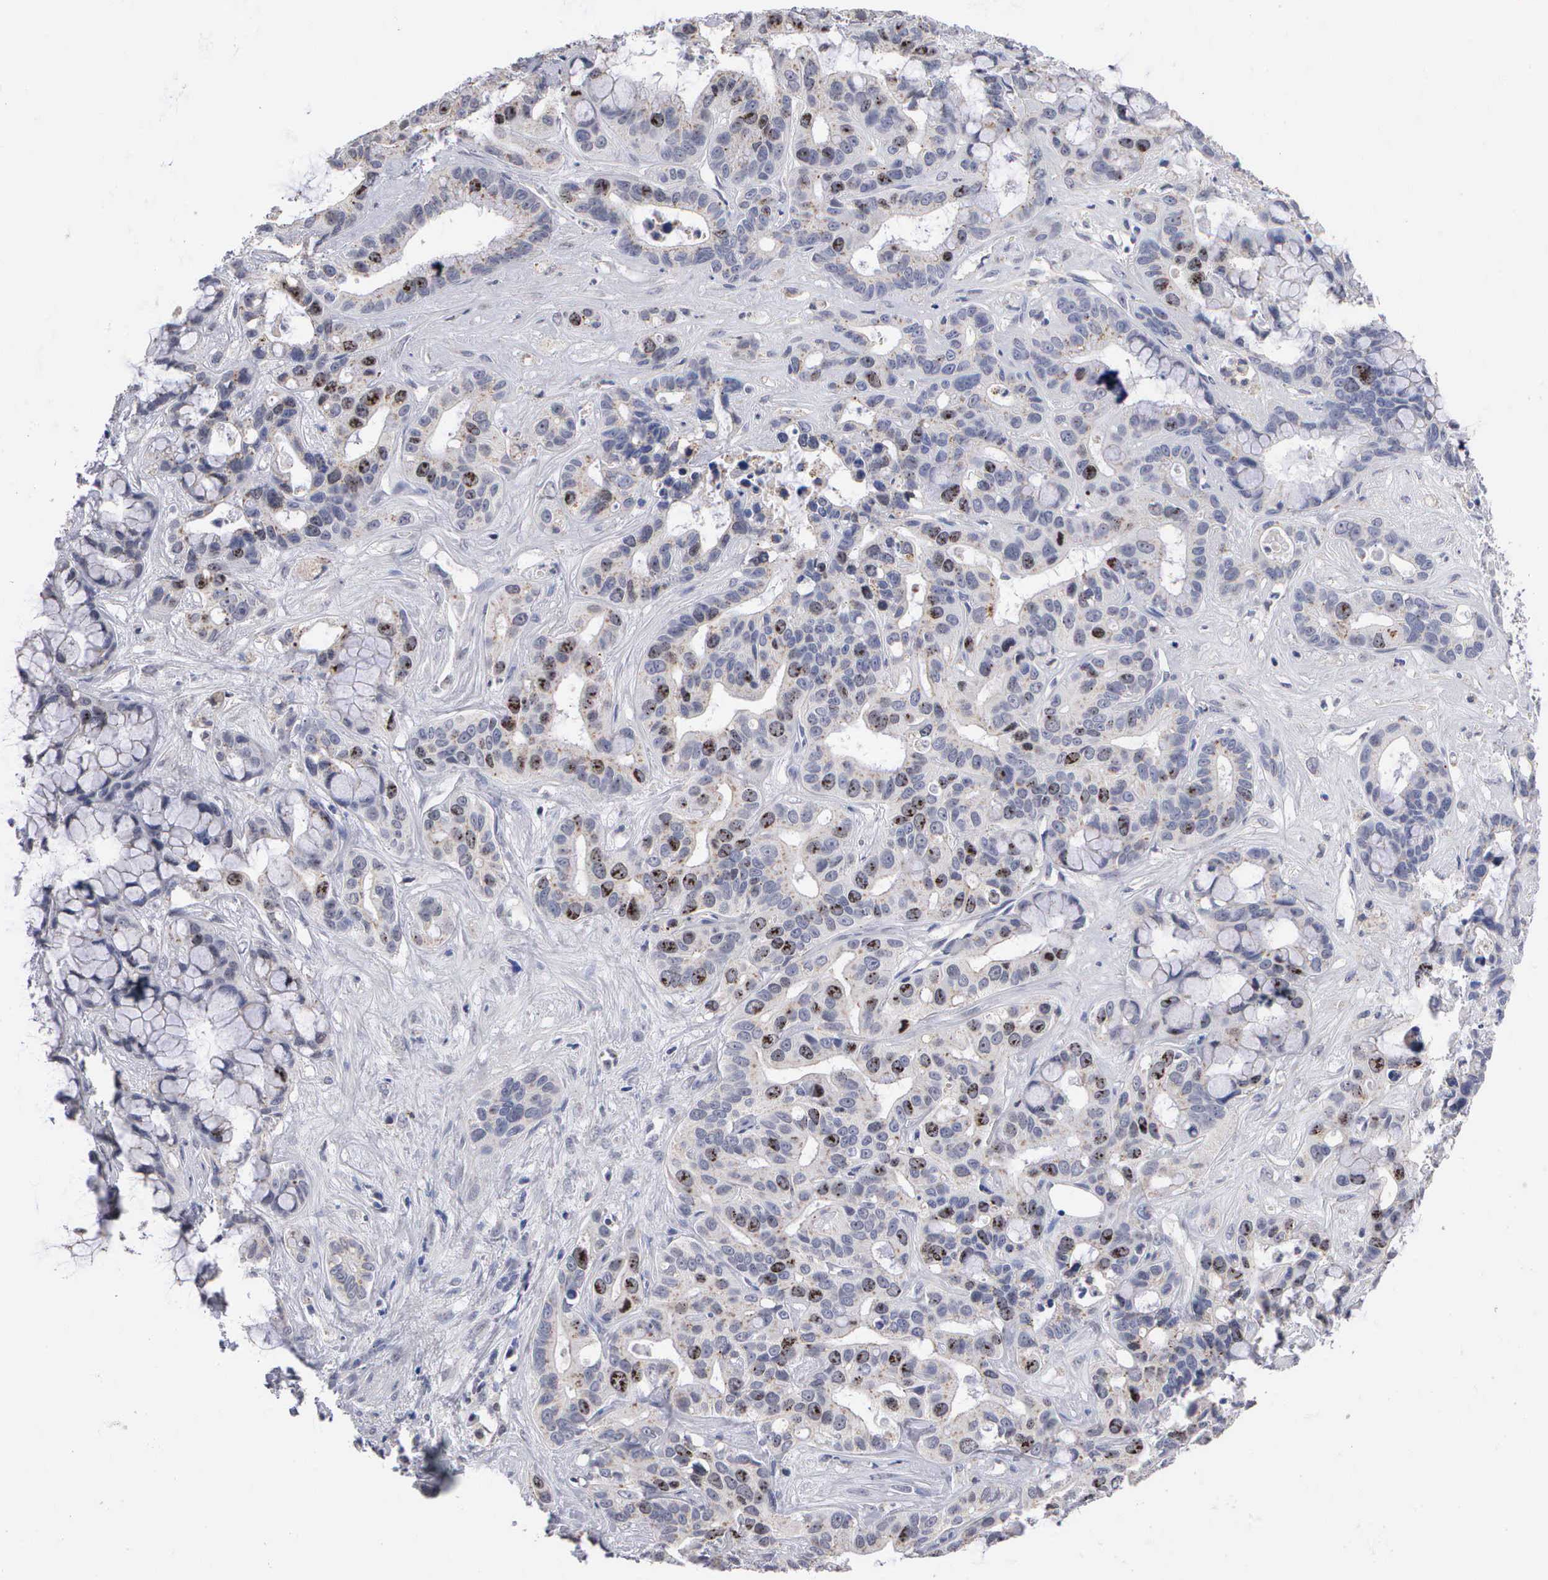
{"staining": {"intensity": "moderate", "quantity": "25%-75%", "location": "nuclear"}, "tissue": "liver cancer", "cell_type": "Tumor cells", "image_type": "cancer", "snomed": [{"axis": "morphology", "description": "Cholangiocarcinoma"}, {"axis": "topography", "description": "Liver"}], "caption": "Immunohistochemistry image of liver cancer stained for a protein (brown), which exhibits medium levels of moderate nuclear expression in about 25%-75% of tumor cells.", "gene": "KDM6A", "patient": {"sex": "female", "age": 65}}